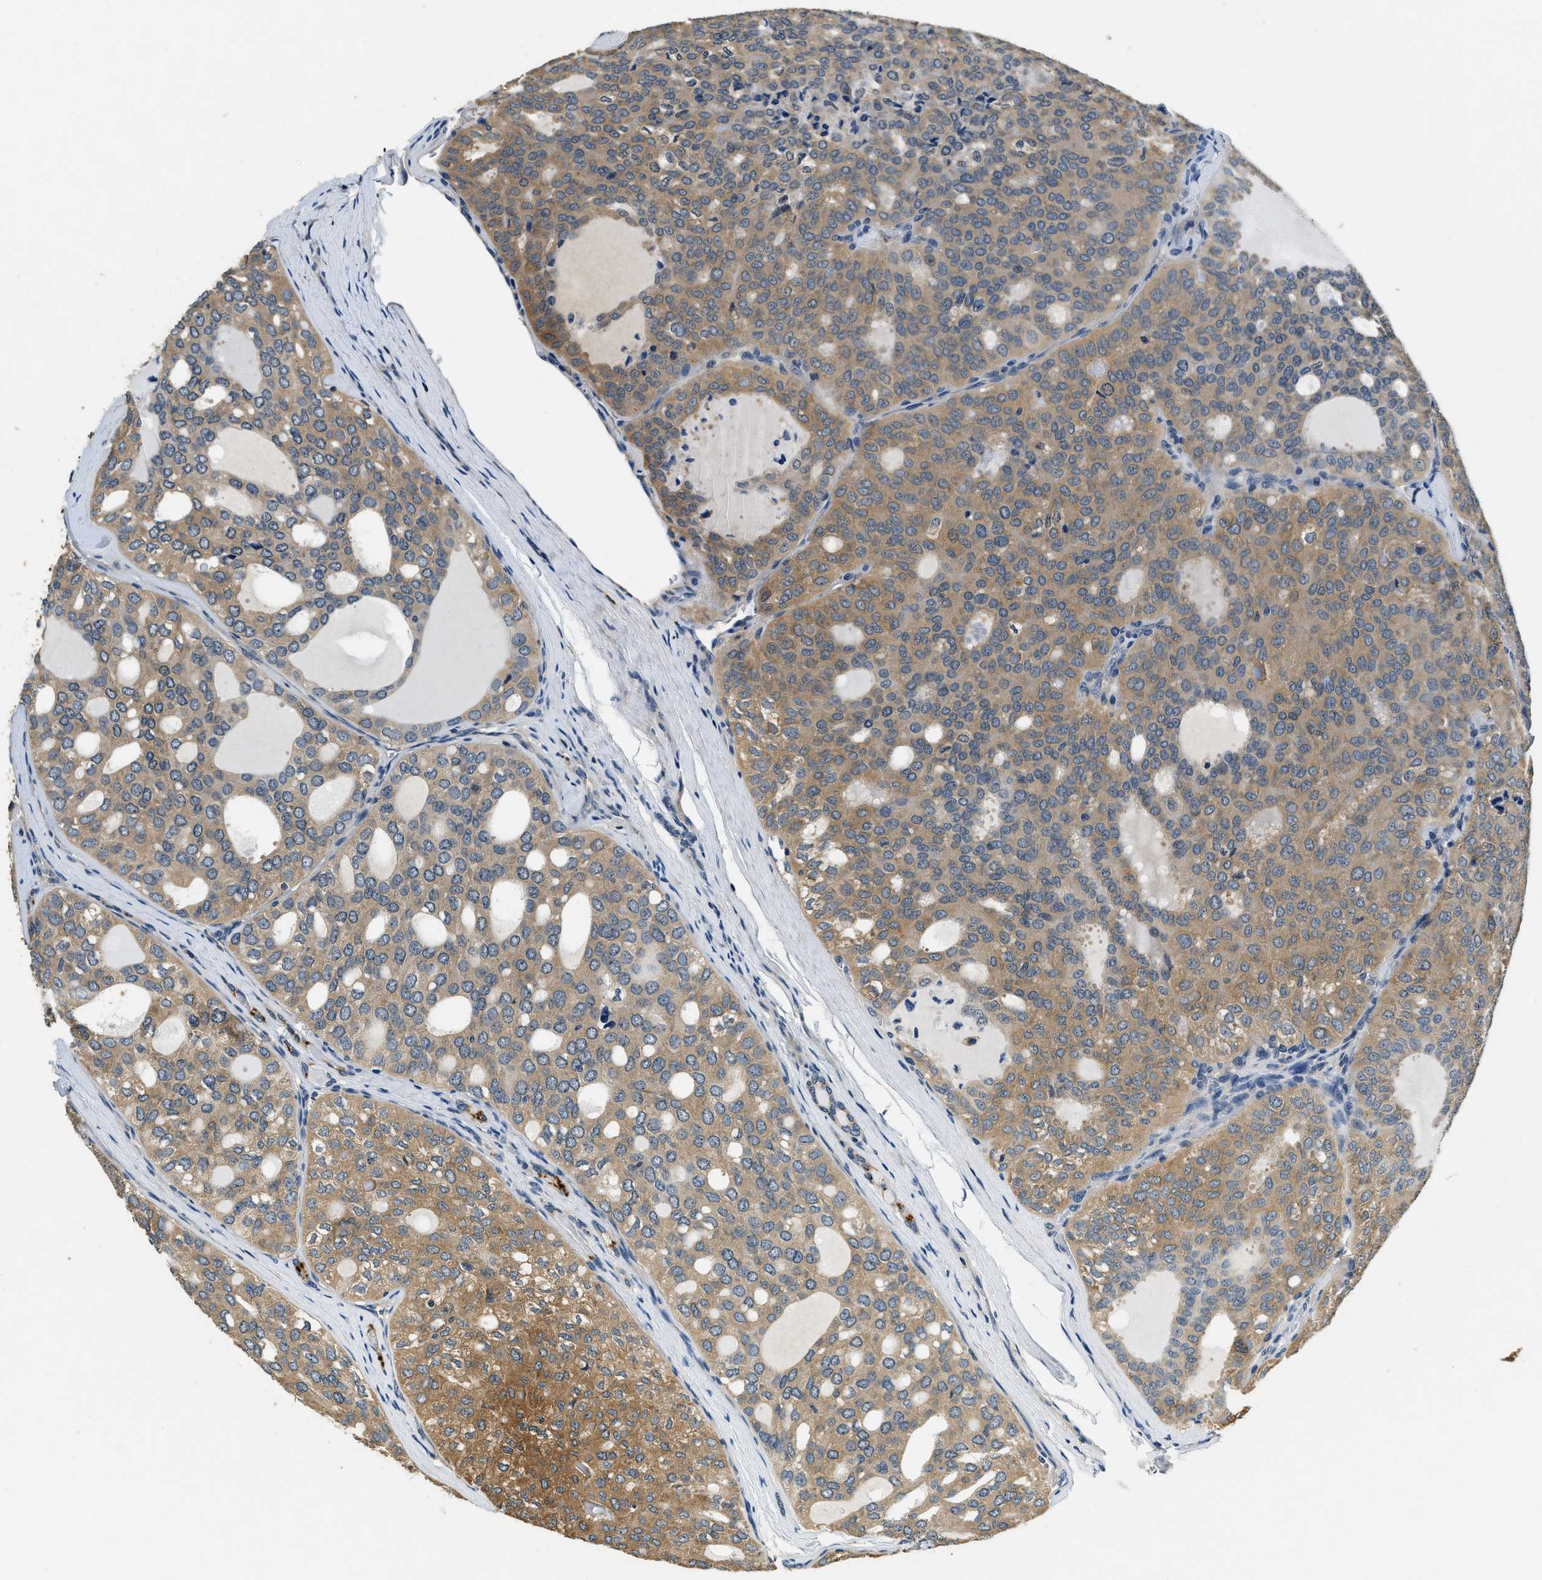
{"staining": {"intensity": "moderate", "quantity": ">75%", "location": "cytoplasmic/membranous"}, "tissue": "thyroid cancer", "cell_type": "Tumor cells", "image_type": "cancer", "snomed": [{"axis": "morphology", "description": "Follicular adenoma carcinoma, NOS"}, {"axis": "topography", "description": "Thyroid gland"}], "caption": "A photomicrograph showing moderate cytoplasmic/membranous positivity in about >75% of tumor cells in follicular adenoma carcinoma (thyroid), as visualized by brown immunohistochemical staining.", "gene": "RESF1", "patient": {"sex": "male", "age": 75}}